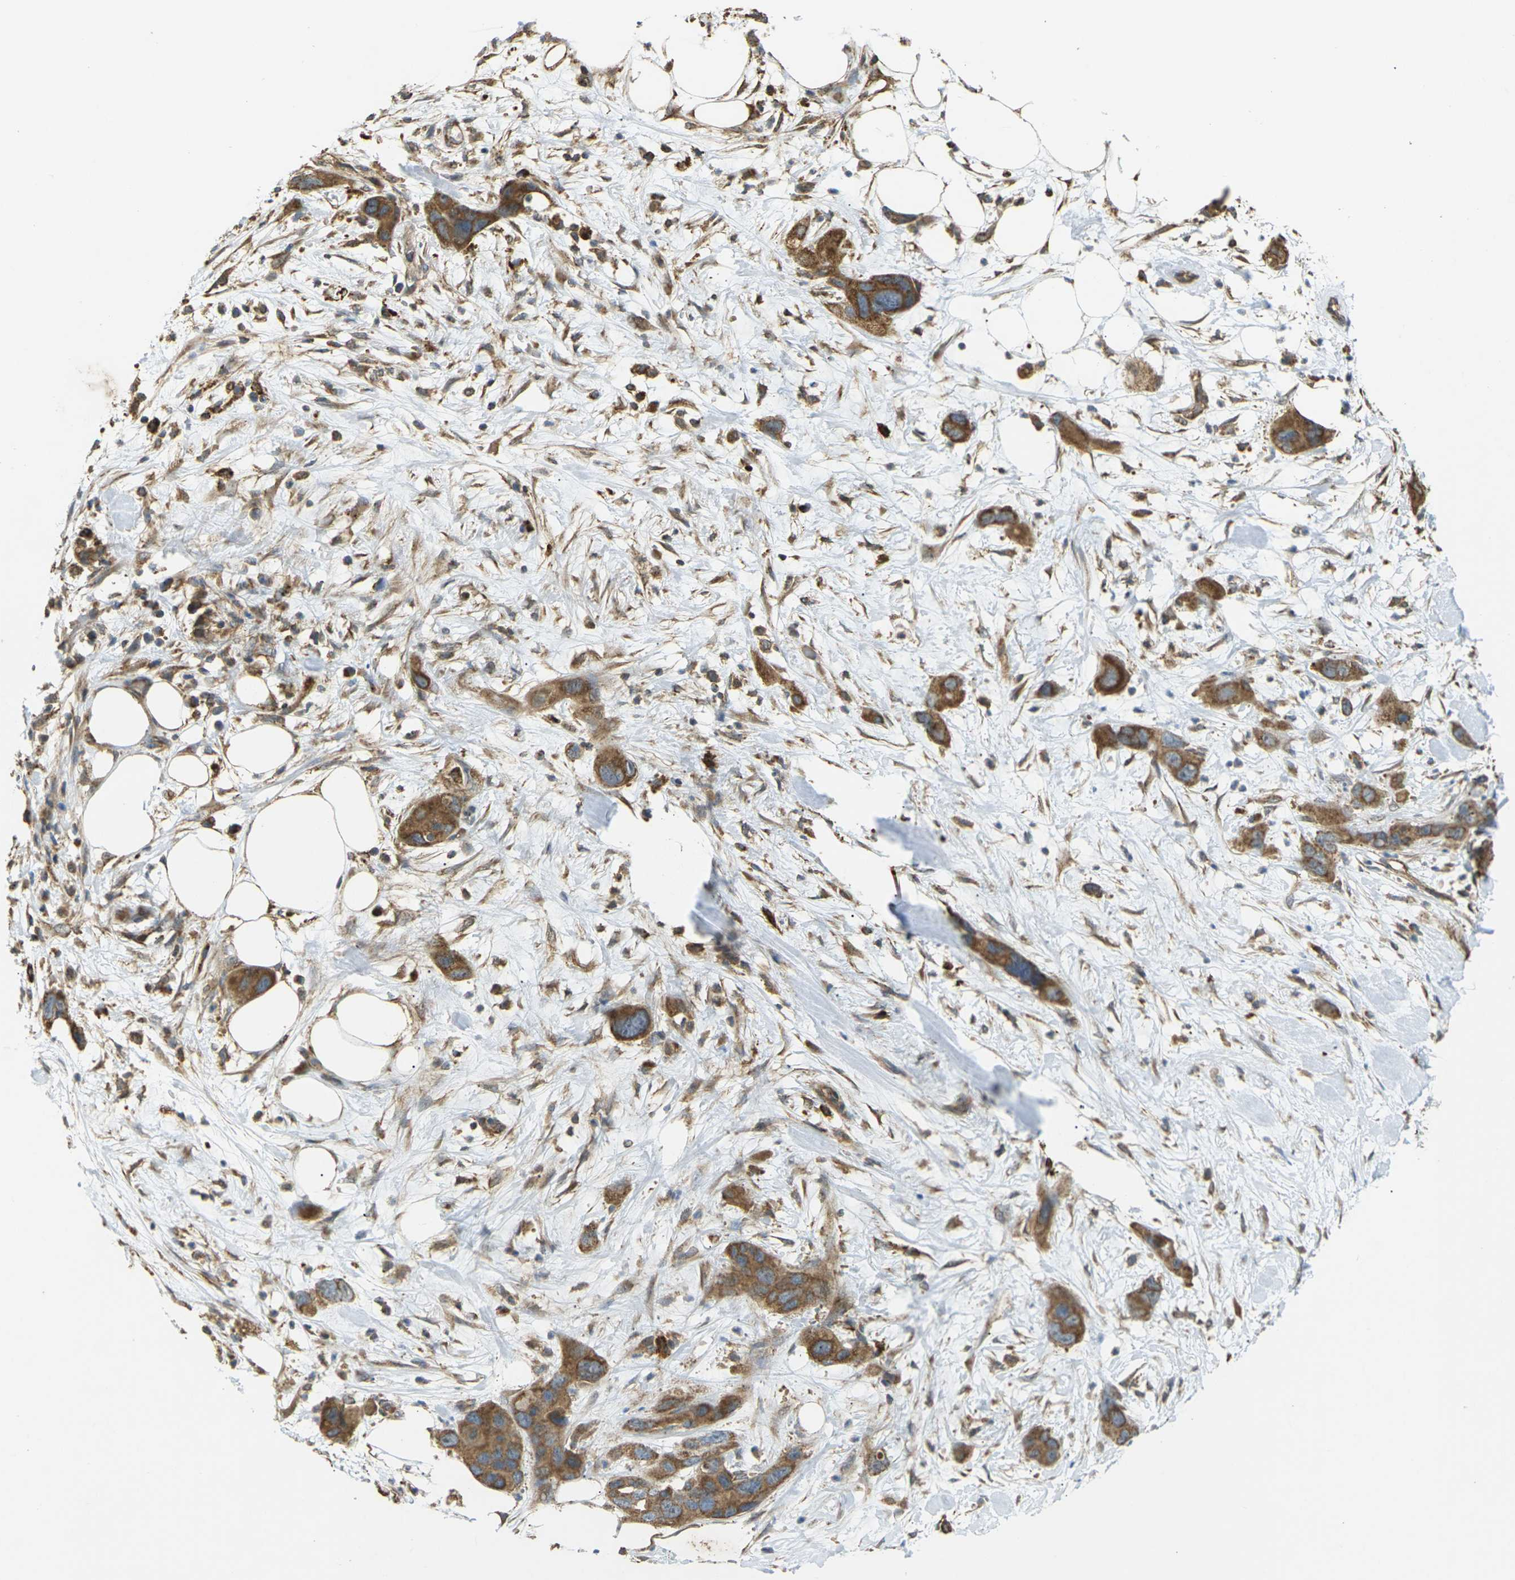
{"staining": {"intensity": "moderate", "quantity": ">75%", "location": "cytoplasmic/membranous"}, "tissue": "pancreatic cancer", "cell_type": "Tumor cells", "image_type": "cancer", "snomed": [{"axis": "morphology", "description": "Adenocarcinoma, NOS"}, {"axis": "topography", "description": "Pancreas"}], "caption": "A brown stain highlights moderate cytoplasmic/membranous staining of a protein in pancreatic cancer tumor cells.", "gene": "KSR1", "patient": {"sex": "female", "age": 71}}